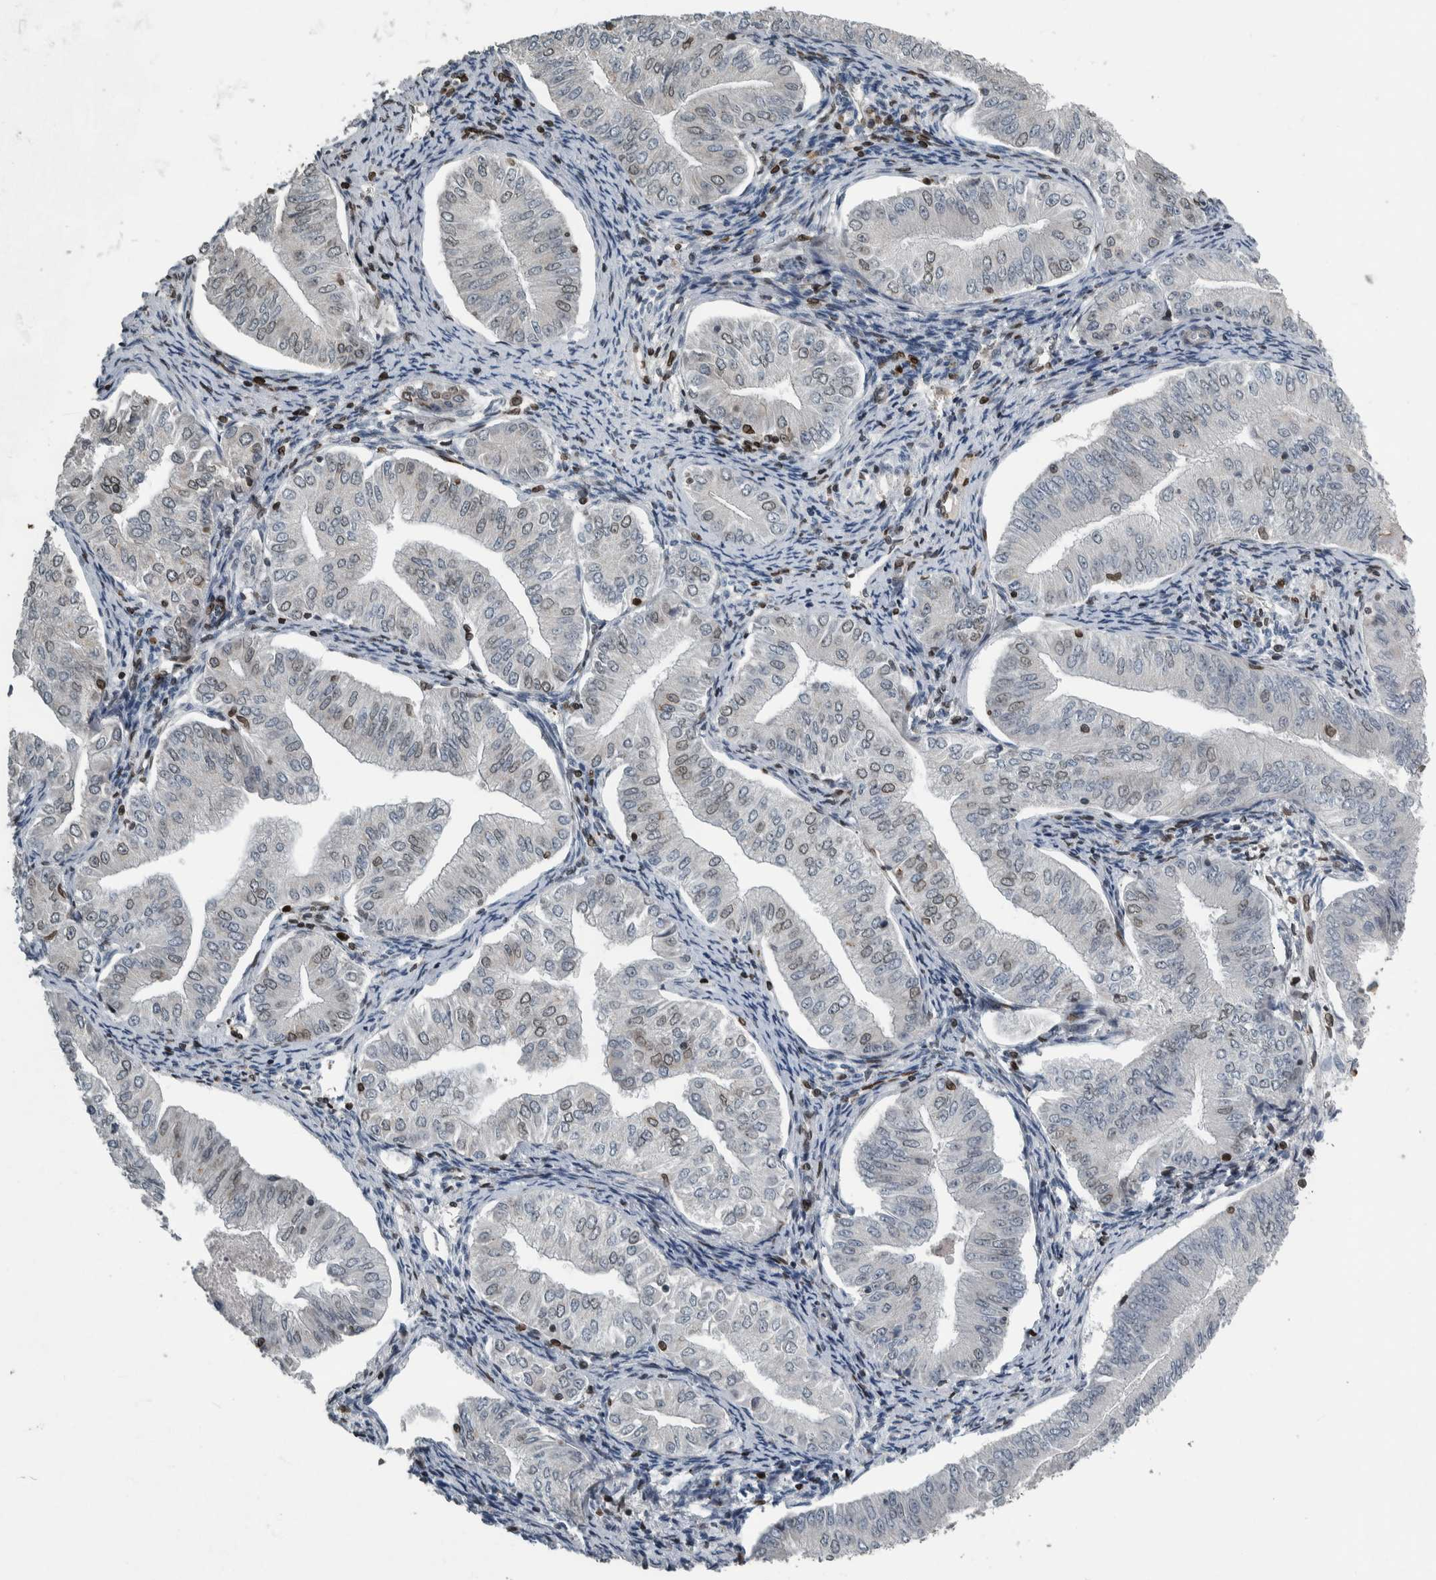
{"staining": {"intensity": "moderate", "quantity": "<25%", "location": "cytoplasmic/membranous,nuclear"}, "tissue": "endometrial cancer", "cell_type": "Tumor cells", "image_type": "cancer", "snomed": [{"axis": "morphology", "description": "Normal tissue, NOS"}, {"axis": "morphology", "description": "Adenocarcinoma, NOS"}, {"axis": "topography", "description": "Endometrium"}], "caption": "Approximately <25% of tumor cells in human adenocarcinoma (endometrial) display moderate cytoplasmic/membranous and nuclear protein staining as visualized by brown immunohistochemical staining.", "gene": "FAM135B", "patient": {"sex": "female", "age": 53}}